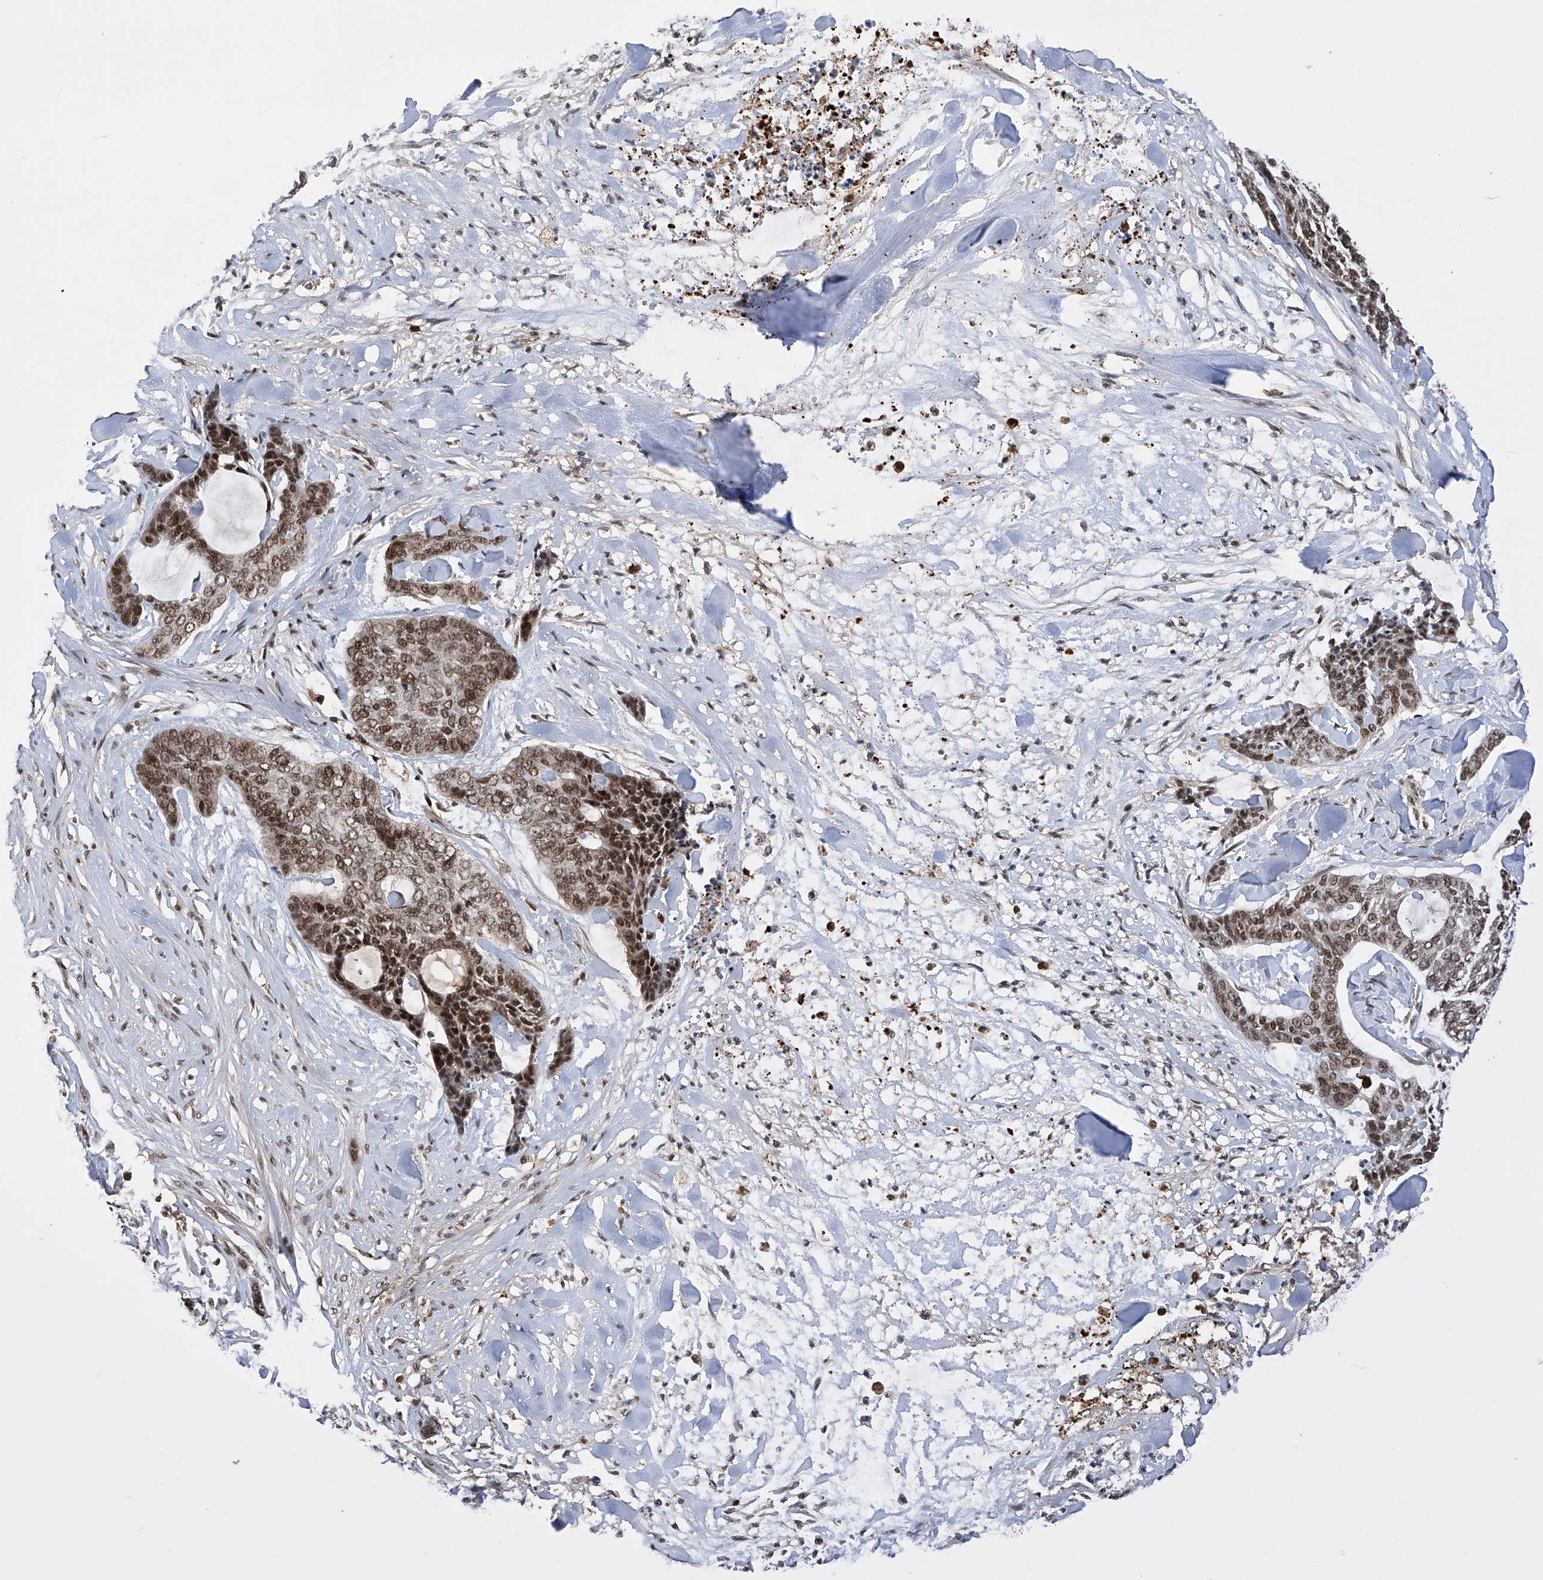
{"staining": {"intensity": "moderate", "quantity": ">75%", "location": "nuclear"}, "tissue": "skin cancer", "cell_type": "Tumor cells", "image_type": "cancer", "snomed": [{"axis": "morphology", "description": "Basal cell carcinoma"}, {"axis": "topography", "description": "Skin"}], "caption": "This is a micrograph of IHC staining of skin cancer (basal cell carcinoma), which shows moderate expression in the nuclear of tumor cells.", "gene": "ZNF280D", "patient": {"sex": "female", "age": 64}}